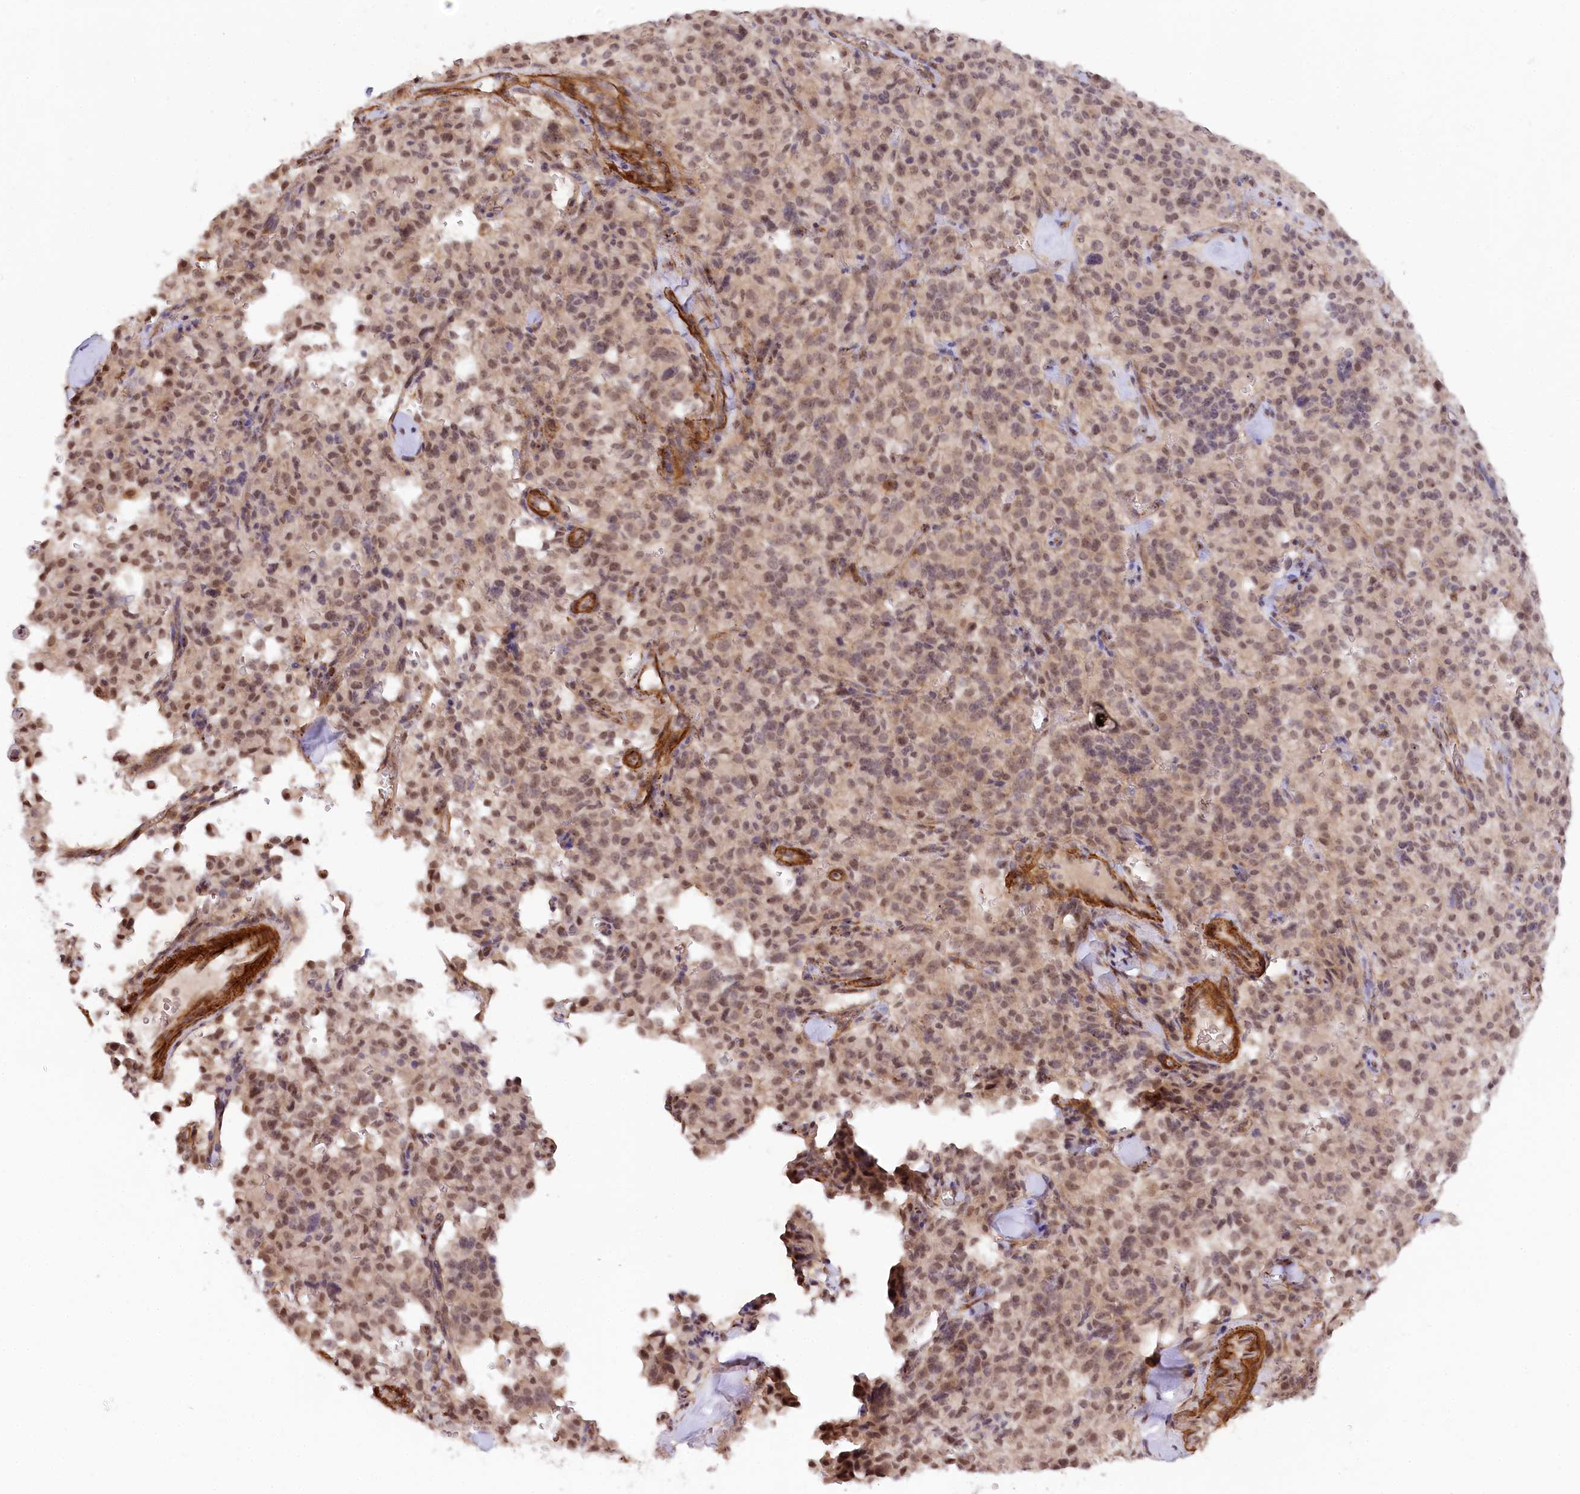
{"staining": {"intensity": "weak", "quantity": ">75%", "location": "nuclear"}, "tissue": "pancreatic cancer", "cell_type": "Tumor cells", "image_type": "cancer", "snomed": [{"axis": "morphology", "description": "Adenocarcinoma, NOS"}, {"axis": "topography", "description": "Pancreas"}], "caption": "An image of human pancreatic adenocarcinoma stained for a protein reveals weak nuclear brown staining in tumor cells. Immunohistochemistry stains the protein of interest in brown and the nuclei are stained blue.", "gene": "GNL3L", "patient": {"sex": "male", "age": 65}}